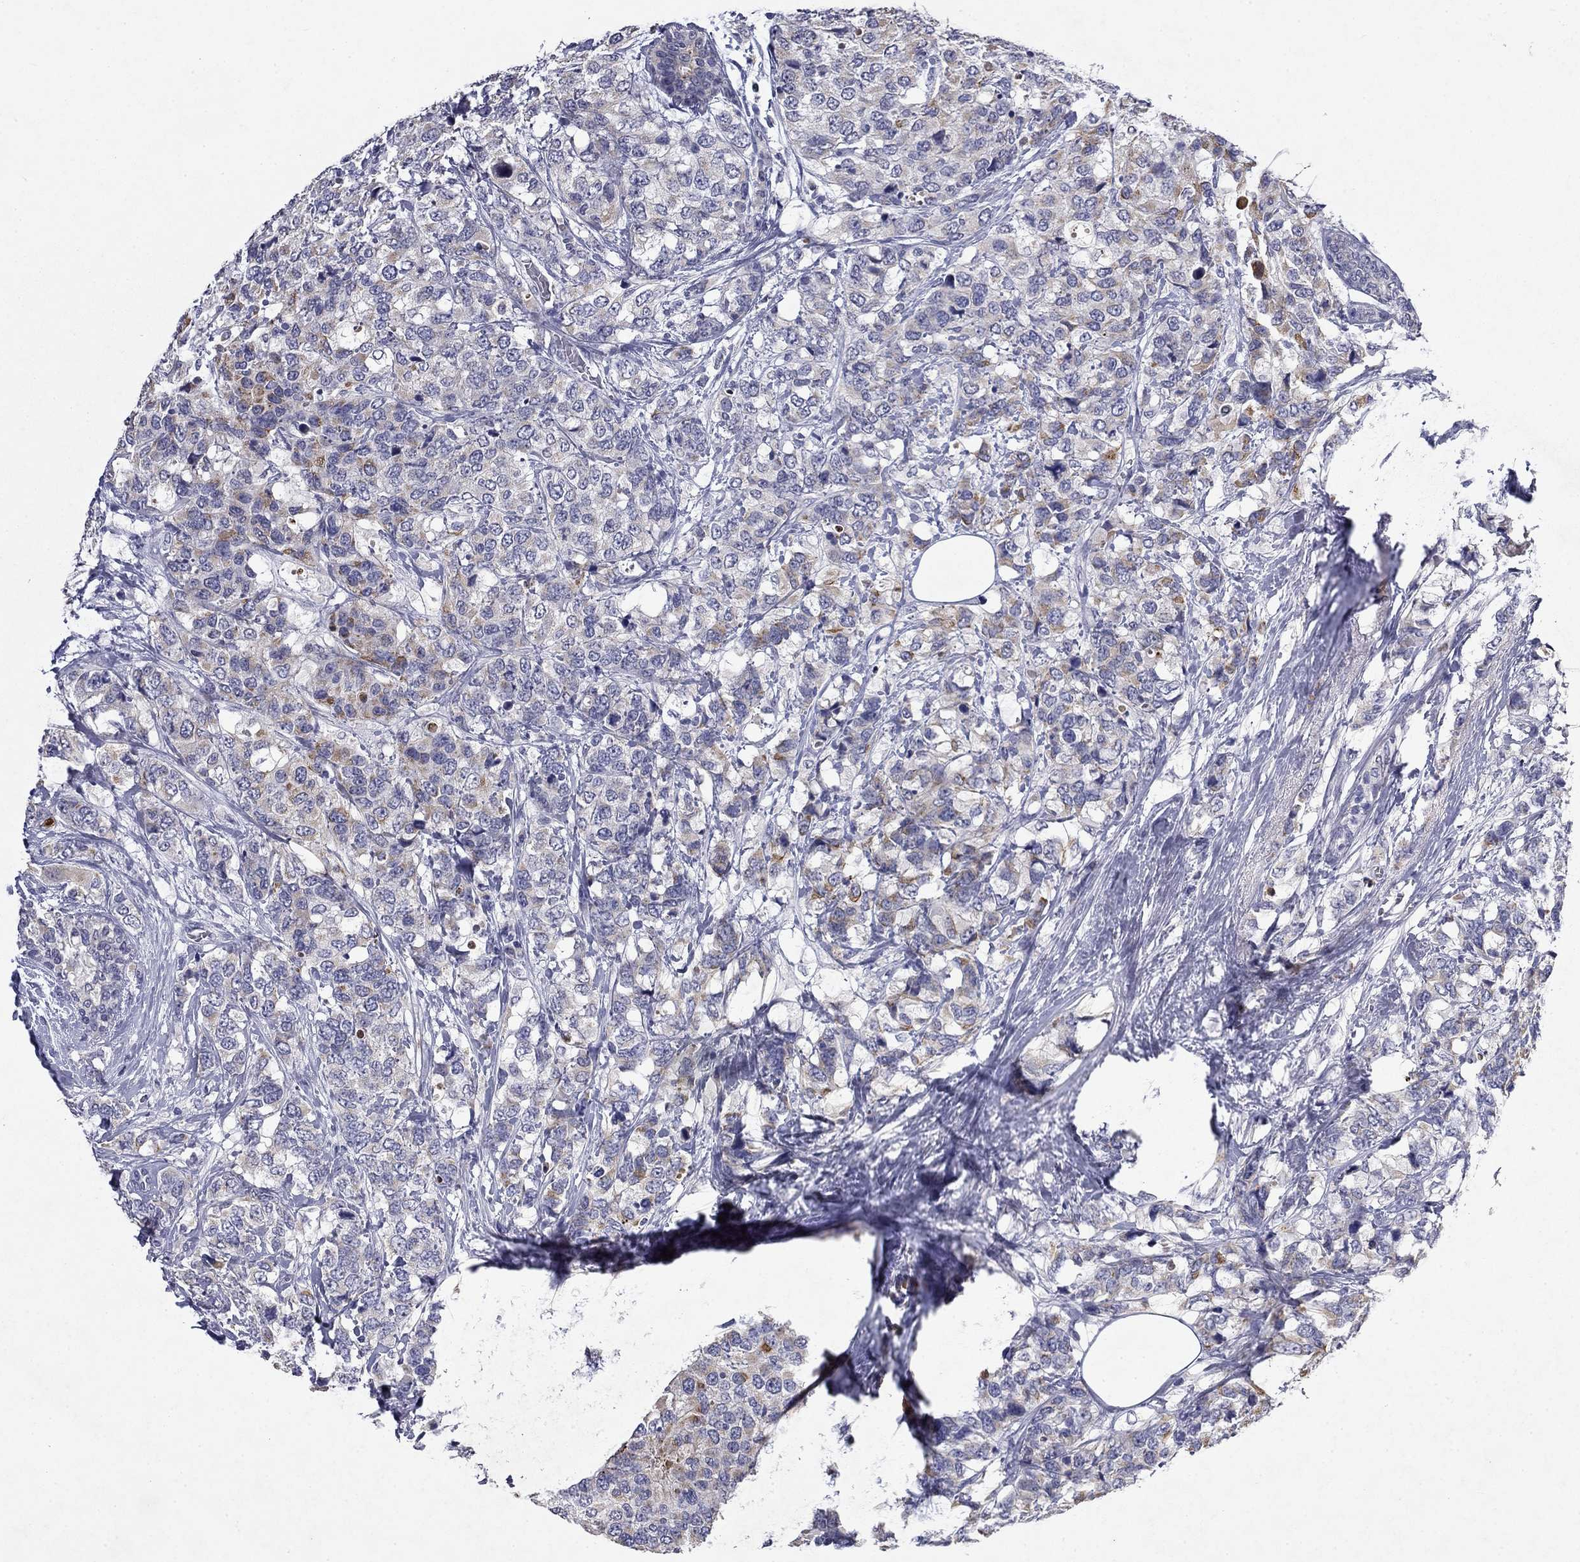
{"staining": {"intensity": "moderate", "quantity": "<25%", "location": "cytoplasmic/membranous"}, "tissue": "breast cancer", "cell_type": "Tumor cells", "image_type": "cancer", "snomed": [{"axis": "morphology", "description": "Lobular carcinoma"}, {"axis": "topography", "description": "Breast"}], "caption": "This micrograph demonstrates immunohistochemistry (IHC) staining of breast cancer, with low moderate cytoplasmic/membranous positivity in about <25% of tumor cells.", "gene": "IRF5", "patient": {"sex": "female", "age": 59}}